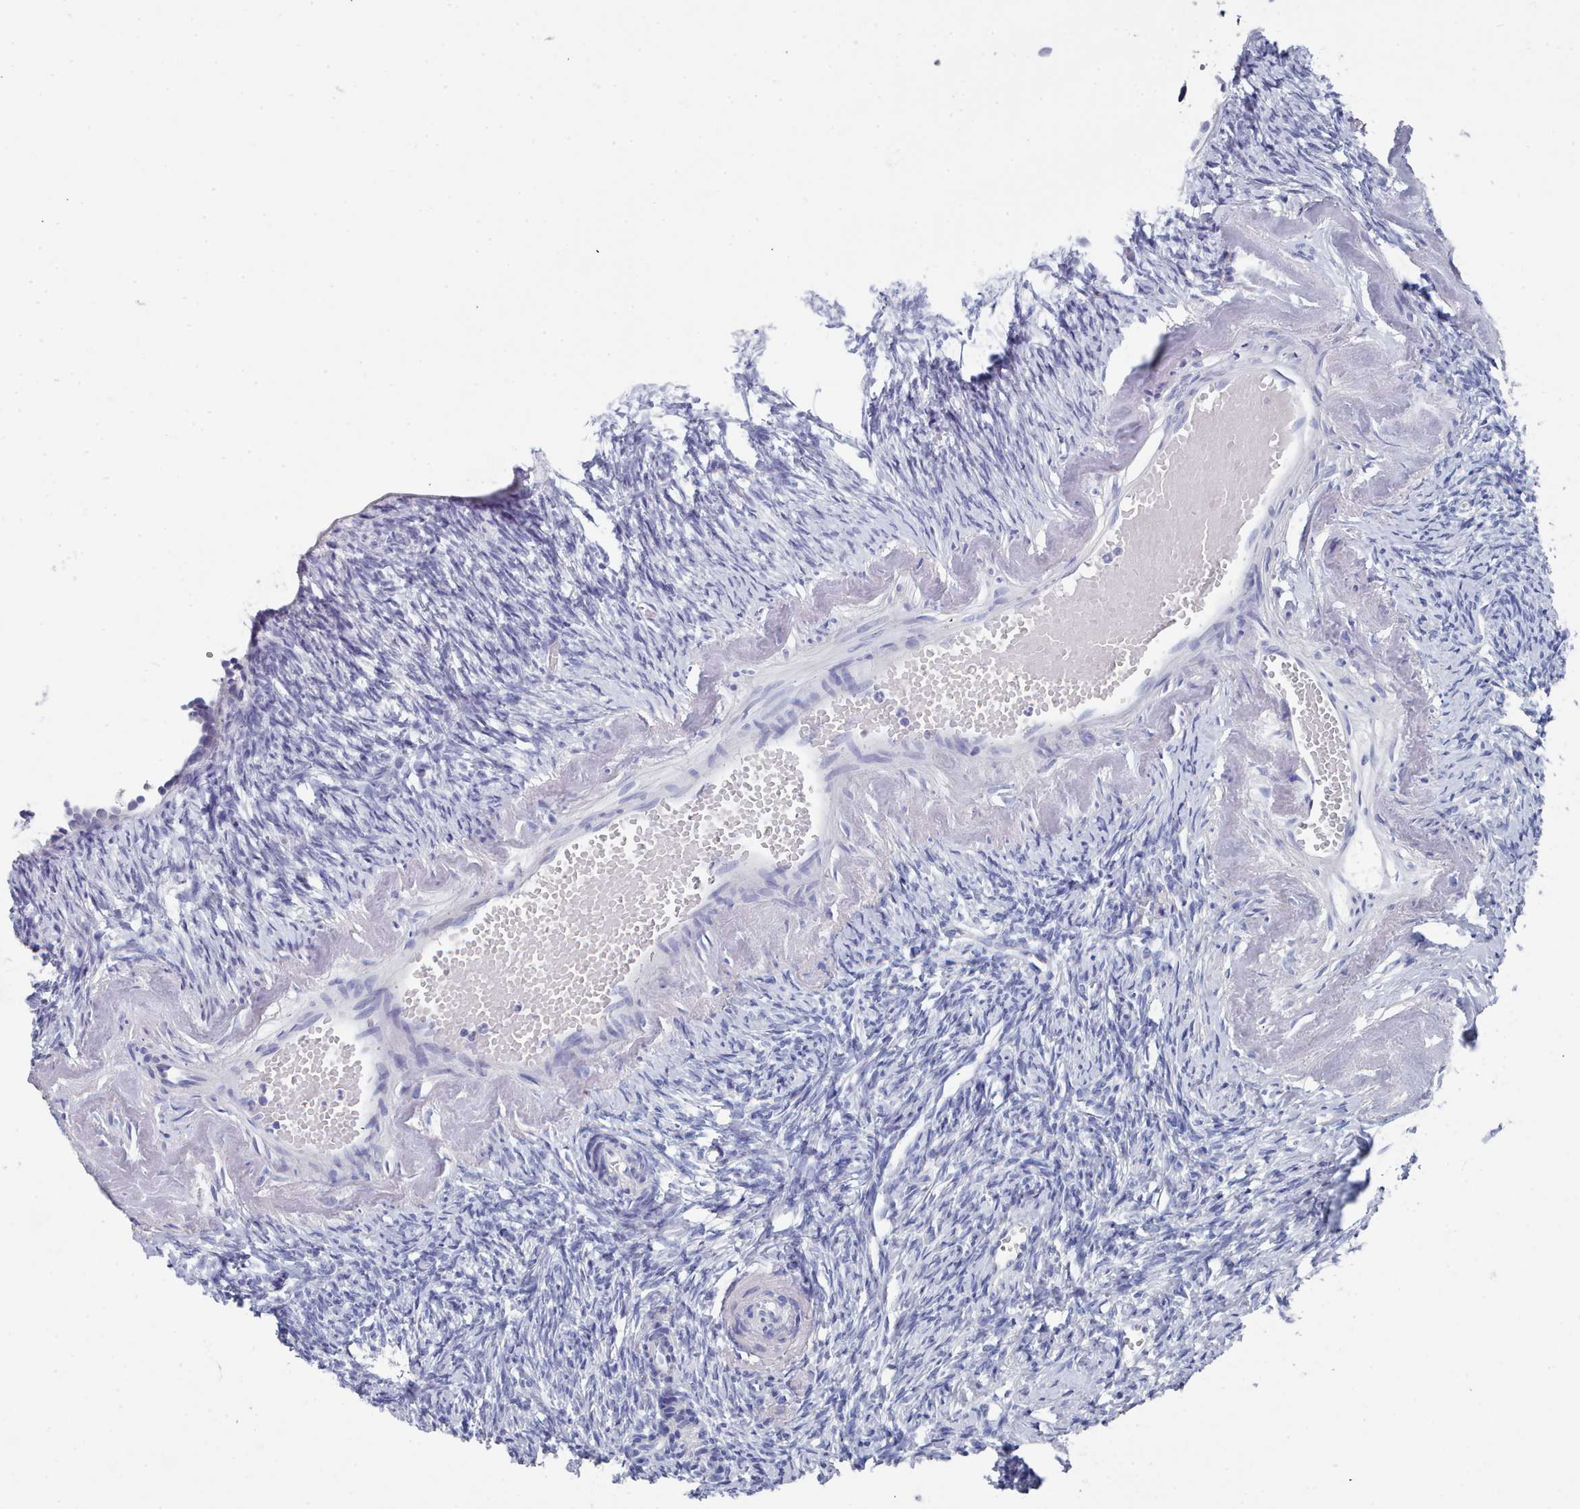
{"staining": {"intensity": "negative", "quantity": "none", "location": "none"}, "tissue": "ovary", "cell_type": "Follicle cells", "image_type": "normal", "snomed": [{"axis": "morphology", "description": "Normal tissue, NOS"}, {"axis": "topography", "description": "Ovary"}], "caption": "Immunohistochemical staining of normal ovary reveals no significant staining in follicle cells.", "gene": "ENSG00000285188", "patient": {"sex": "female", "age": 51}}